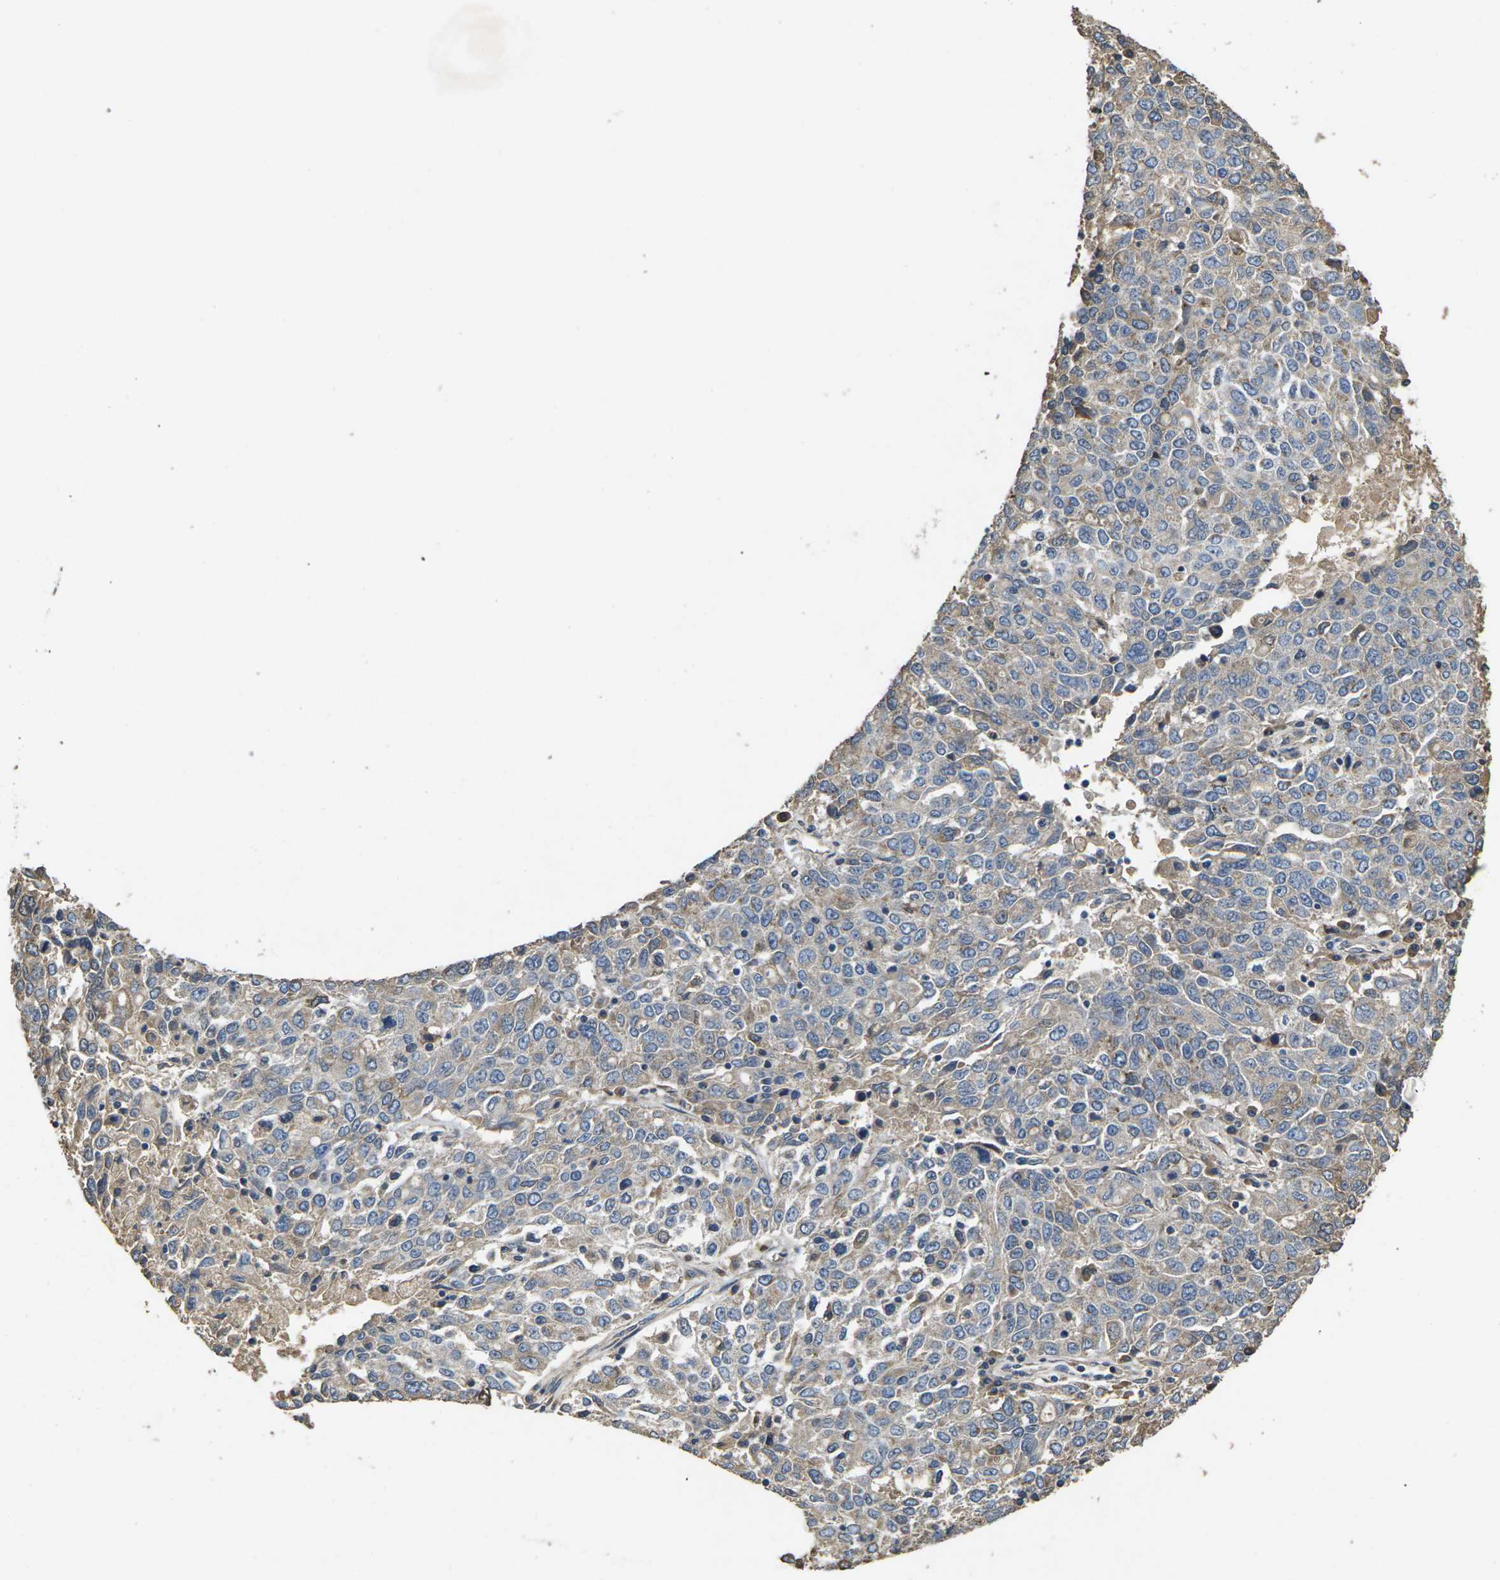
{"staining": {"intensity": "negative", "quantity": "none", "location": "none"}, "tissue": "ovarian cancer", "cell_type": "Tumor cells", "image_type": "cancer", "snomed": [{"axis": "morphology", "description": "Carcinoma, endometroid"}, {"axis": "topography", "description": "Ovary"}], "caption": "This is an immunohistochemistry image of endometroid carcinoma (ovarian). There is no positivity in tumor cells.", "gene": "B4GAT1", "patient": {"sex": "female", "age": 62}}